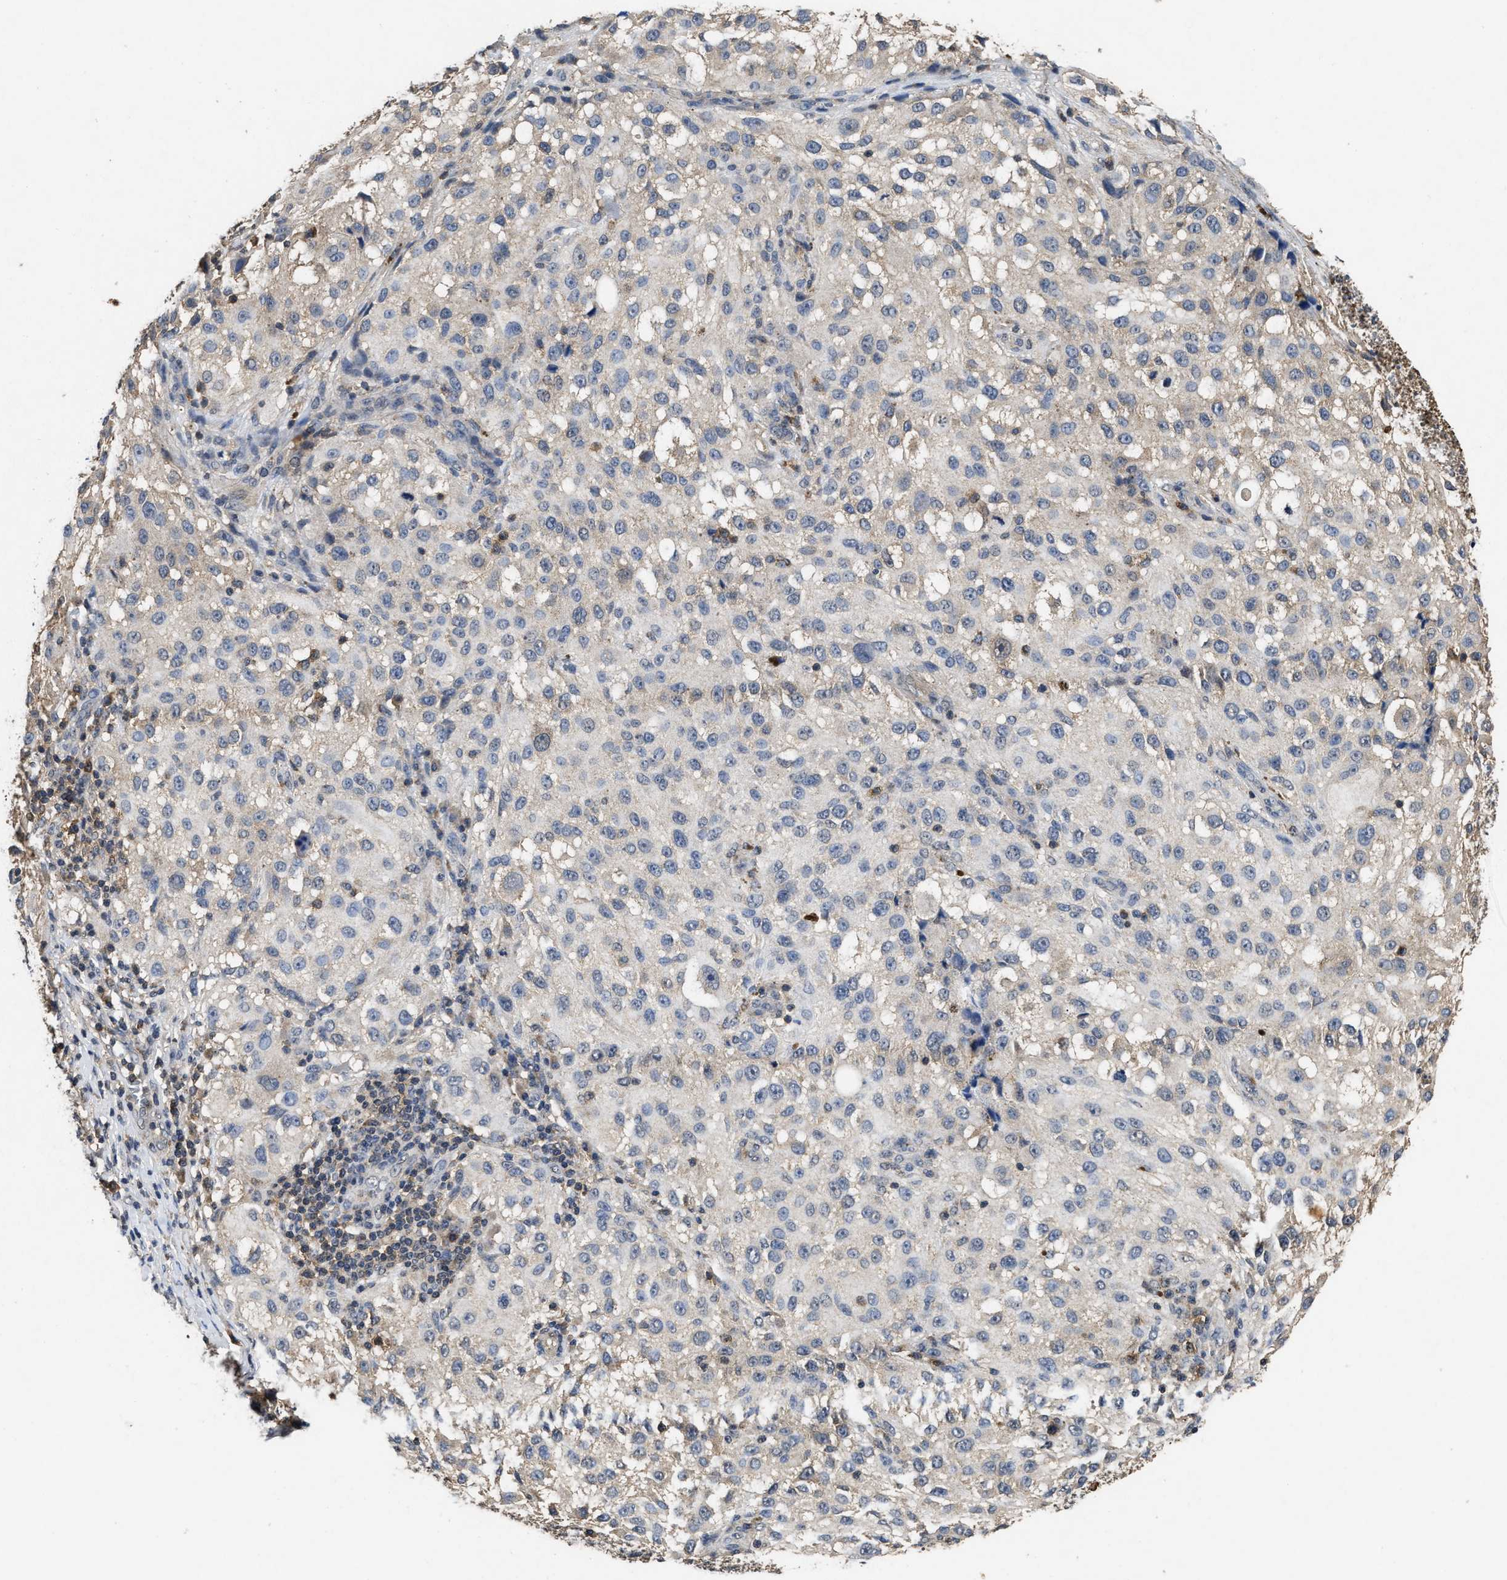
{"staining": {"intensity": "weak", "quantity": "<25%", "location": "cytoplasmic/membranous"}, "tissue": "melanoma", "cell_type": "Tumor cells", "image_type": "cancer", "snomed": [{"axis": "morphology", "description": "Necrosis, NOS"}, {"axis": "morphology", "description": "Malignant melanoma, NOS"}, {"axis": "topography", "description": "Skin"}], "caption": "Immunohistochemistry histopathology image of neoplastic tissue: malignant melanoma stained with DAB shows no significant protein staining in tumor cells.", "gene": "ACAT2", "patient": {"sex": "female", "age": 87}}